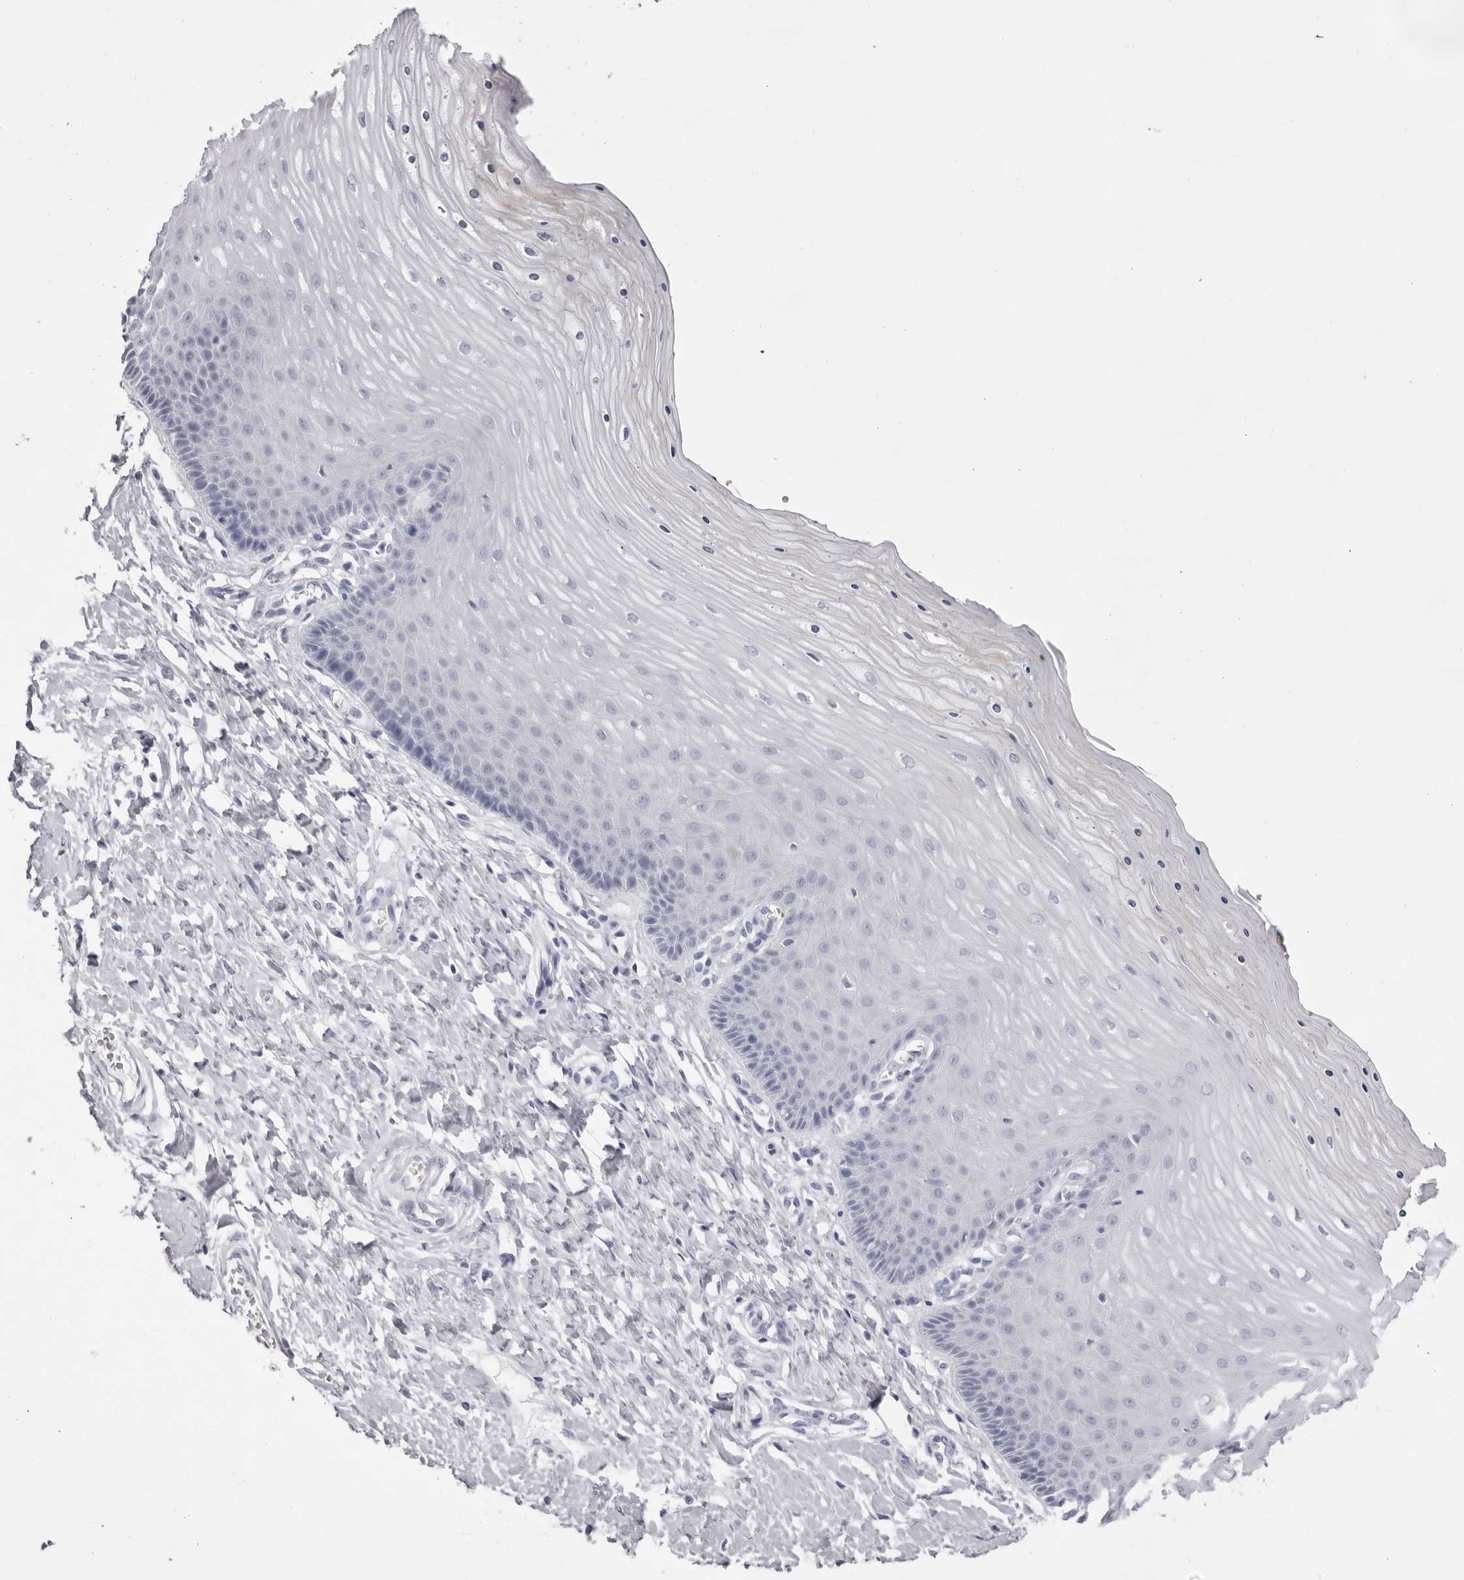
{"staining": {"intensity": "weak", "quantity": ">75%", "location": "cytoplasmic/membranous"}, "tissue": "cervix", "cell_type": "Glandular cells", "image_type": "normal", "snomed": [{"axis": "morphology", "description": "Normal tissue, NOS"}, {"axis": "topography", "description": "Cervix"}], "caption": "Glandular cells exhibit low levels of weak cytoplasmic/membranous expression in about >75% of cells in normal cervix.", "gene": "SPTA1", "patient": {"sex": "female", "age": 55}}